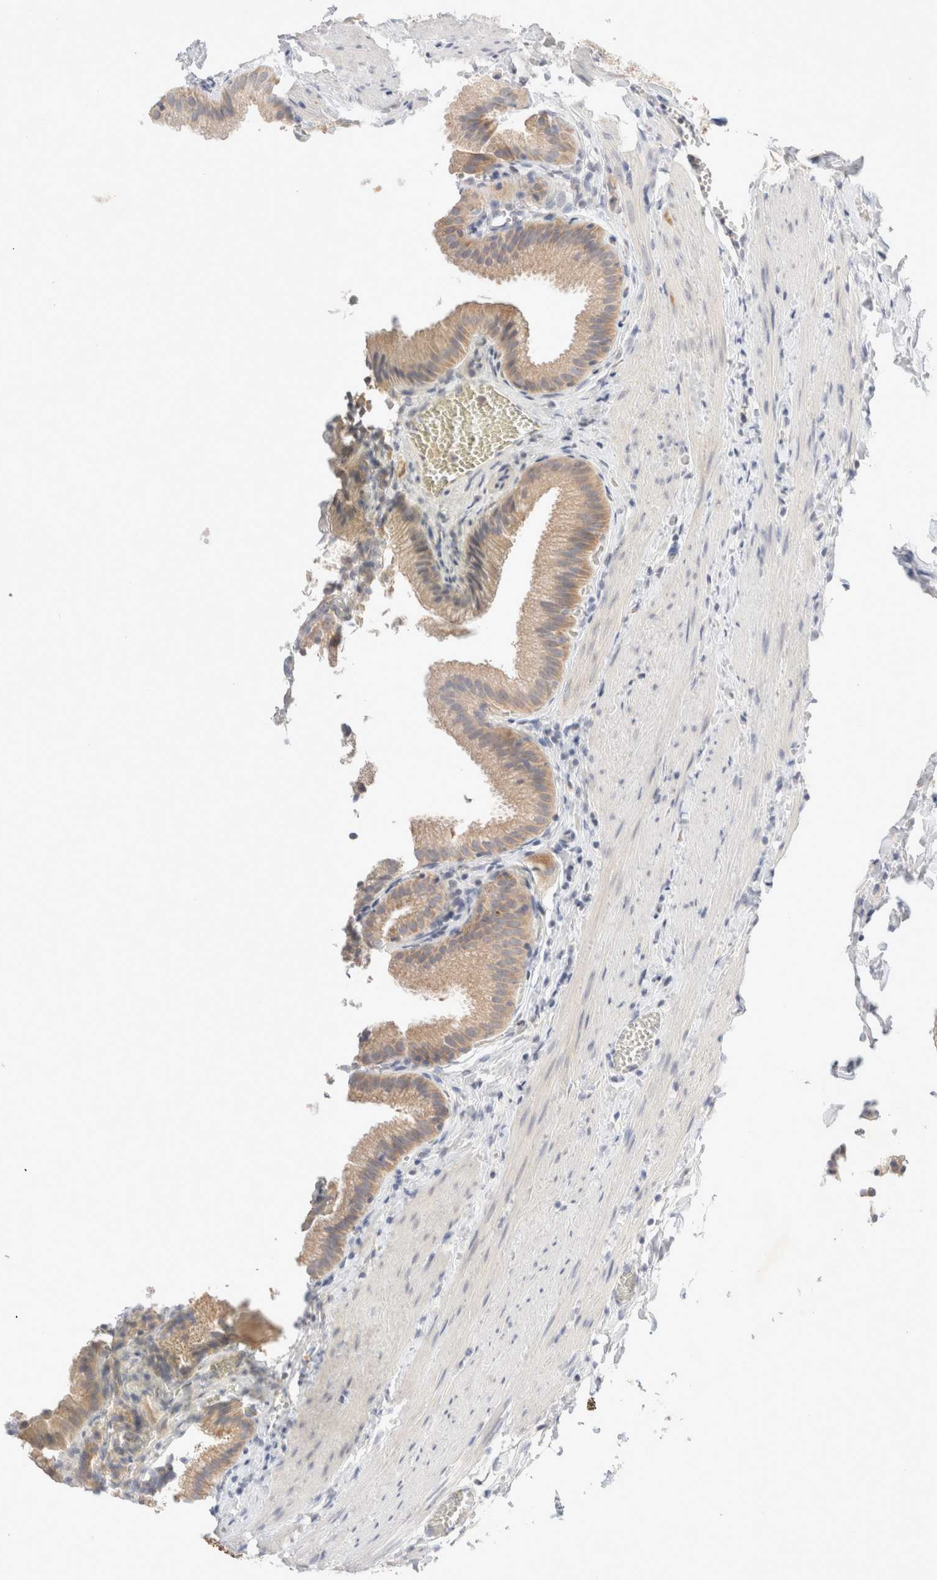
{"staining": {"intensity": "moderate", "quantity": ">75%", "location": "cytoplasmic/membranous"}, "tissue": "gallbladder", "cell_type": "Glandular cells", "image_type": "normal", "snomed": [{"axis": "morphology", "description": "Normal tissue, NOS"}, {"axis": "topography", "description": "Gallbladder"}], "caption": "IHC (DAB) staining of unremarkable human gallbladder reveals moderate cytoplasmic/membranous protein positivity in about >75% of glandular cells.", "gene": "SPATA20", "patient": {"sex": "male", "age": 38}}